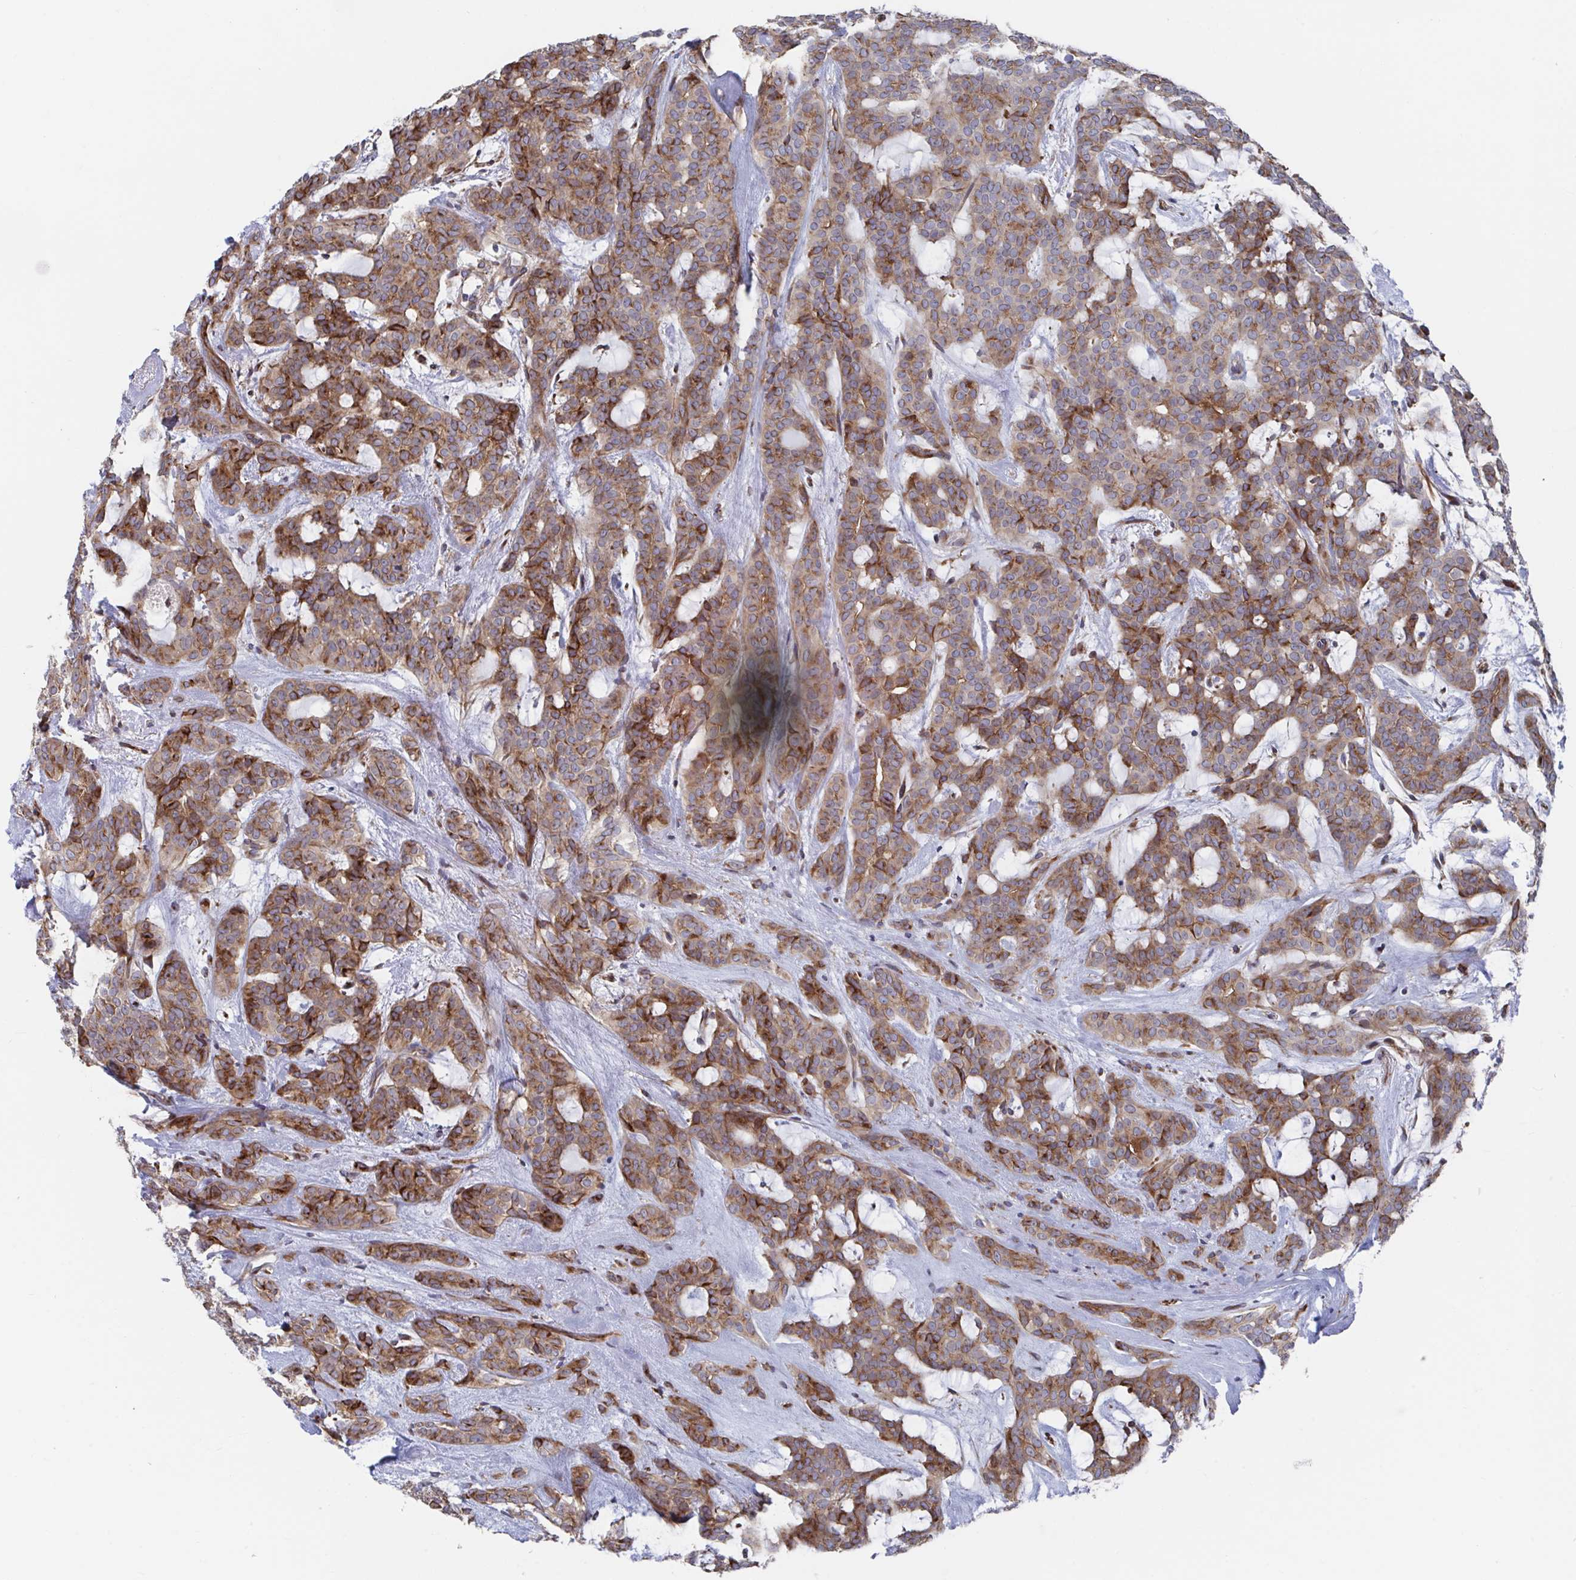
{"staining": {"intensity": "moderate", "quantity": ">75%", "location": "cytoplasmic/membranous"}, "tissue": "head and neck cancer", "cell_type": "Tumor cells", "image_type": "cancer", "snomed": [{"axis": "morphology", "description": "Adenocarcinoma, NOS"}, {"axis": "topography", "description": "Head-Neck"}], "caption": "Moderate cytoplasmic/membranous protein positivity is seen in about >75% of tumor cells in head and neck cancer.", "gene": "FJX1", "patient": {"sex": "female", "age": 57}}